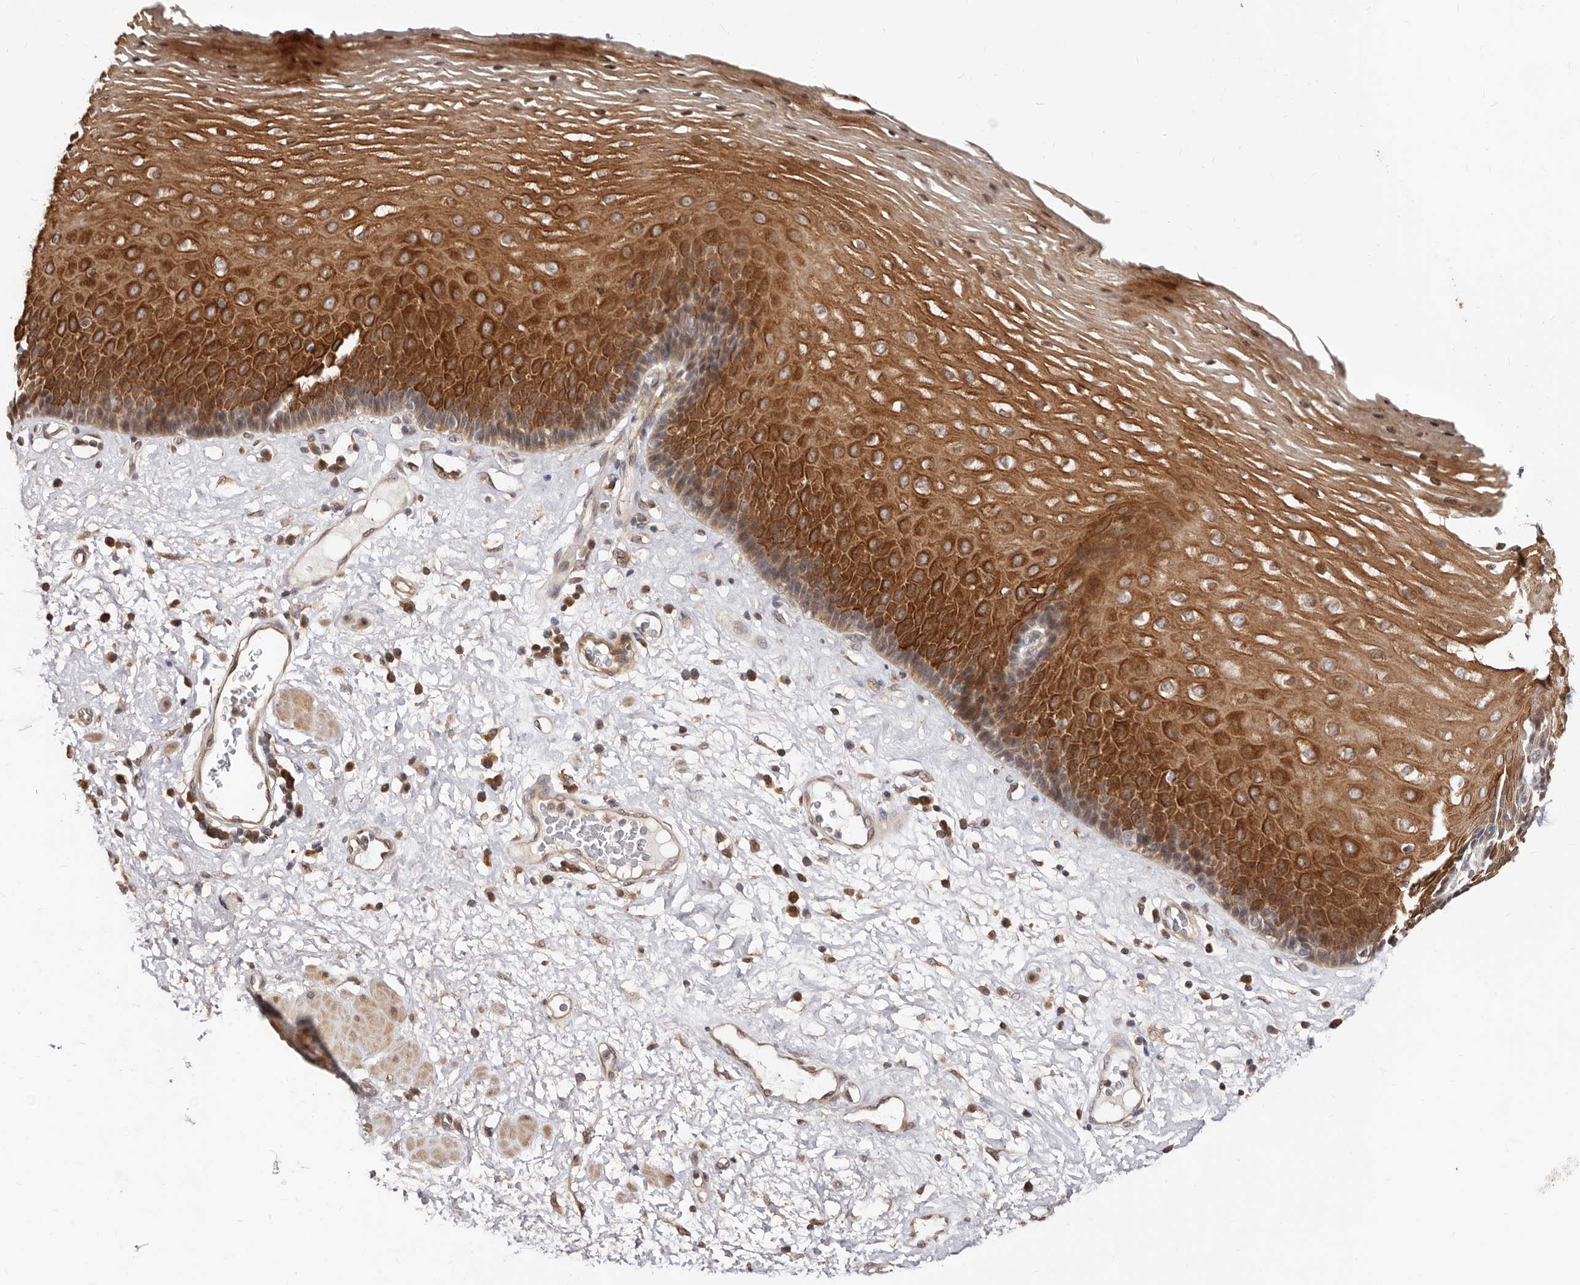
{"staining": {"intensity": "strong", "quantity": ">75%", "location": "cytoplasmic/membranous"}, "tissue": "esophagus", "cell_type": "Squamous epithelial cells", "image_type": "normal", "snomed": [{"axis": "morphology", "description": "Normal tissue, NOS"}, {"axis": "morphology", "description": "Adenocarcinoma, NOS"}, {"axis": "topography", "description": "Esophagus"}], "caption": "A high amount of strong cytoplasmic/membranous staining is appreciated in about >75% of squamous epithelial cells in benign esophagus.", "gene": "APOL6", "patient": {"sex": "male", "age": 62}}